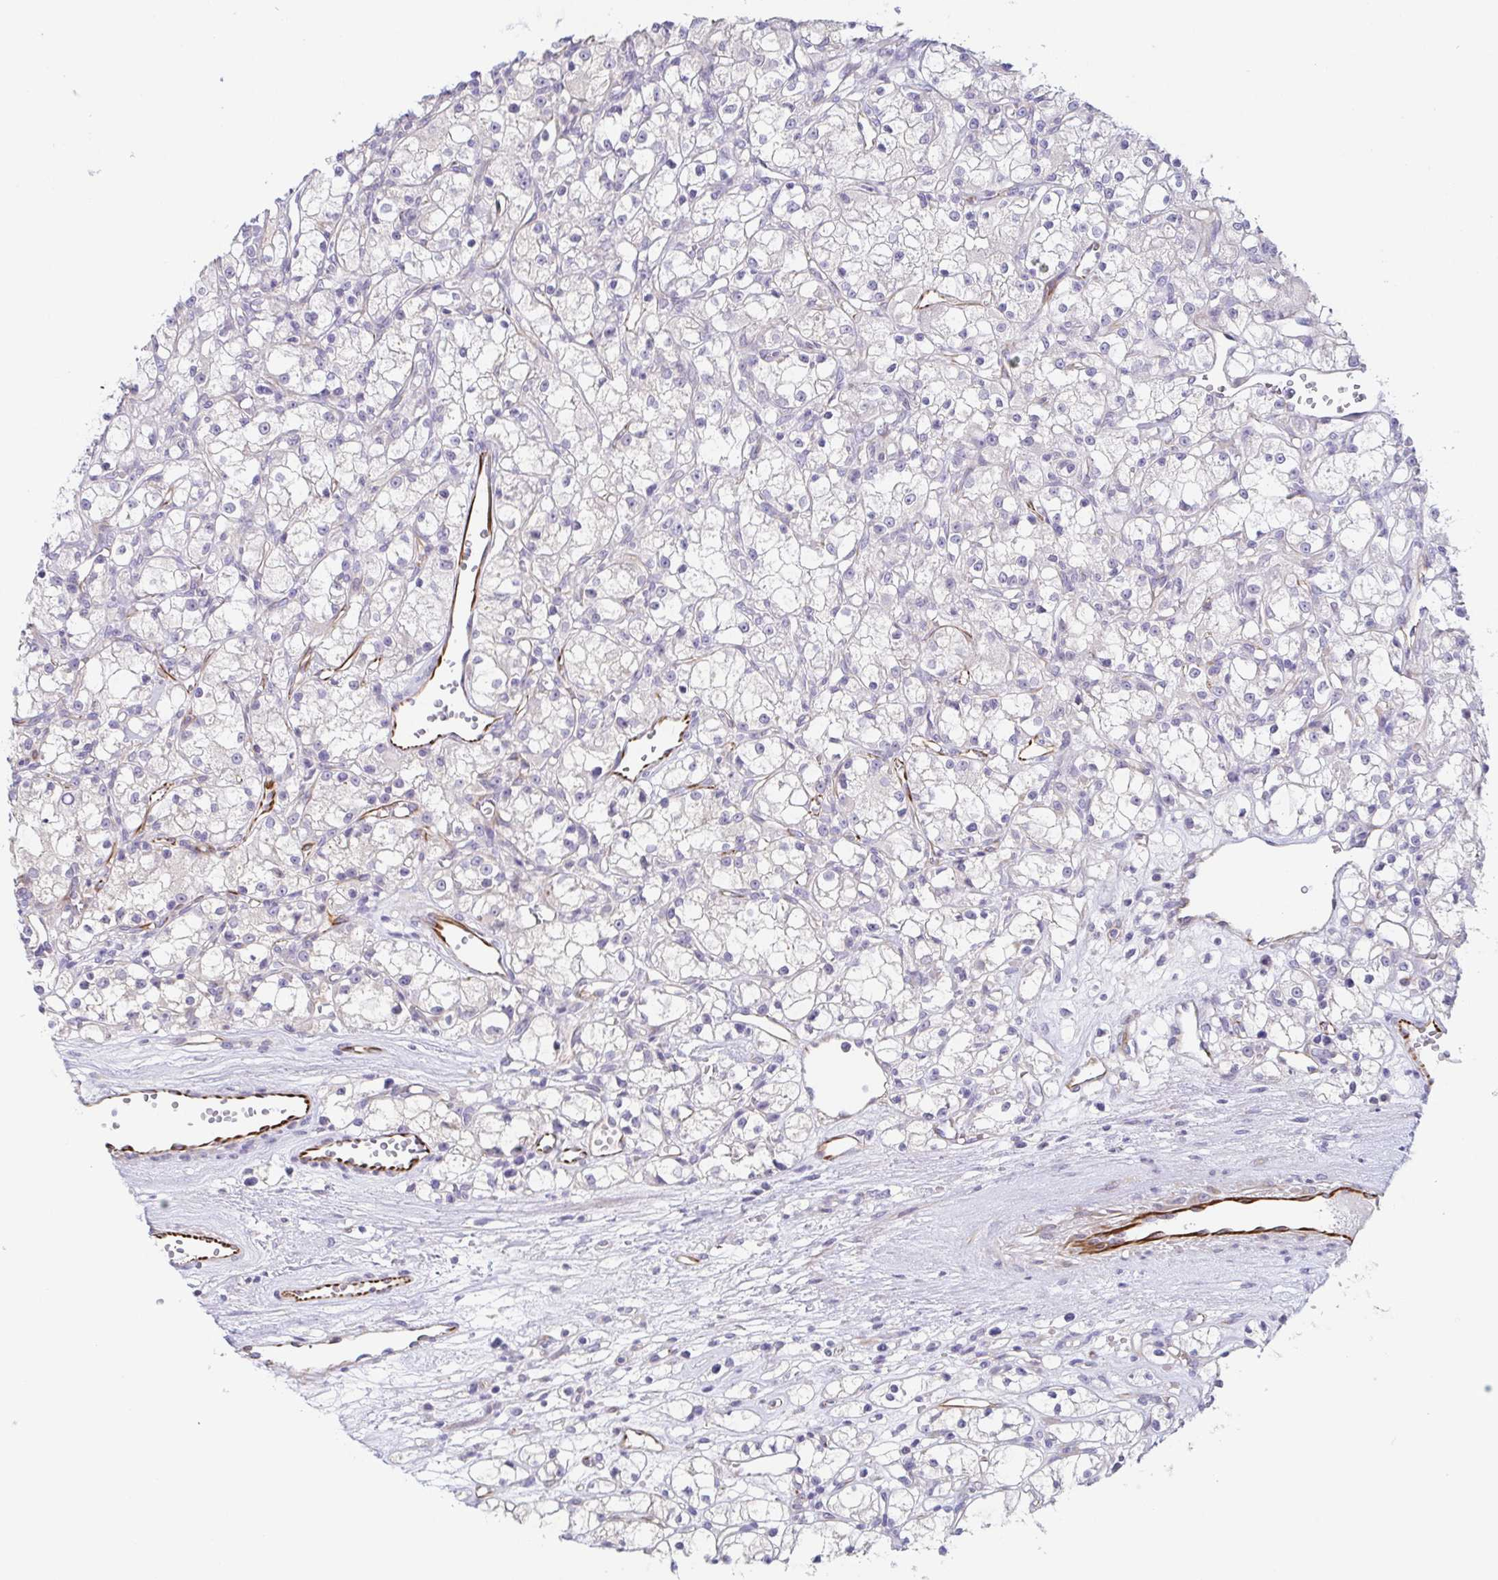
{"staining": {"intensity": "negative", "quantity": "none", "location": "none"}, "tissue": "renal cancer", "cell_type": "Tumor cells", "image_type": "cancer", "snomed": [{"axis": "morphology", "description": "Adenocarcinoma, NOS"}, {"axis": "topography", "description": "Kidney"}], "caption": "IHC of human renal adenocarcinoma reveals no staining in tumor cells.", "gene": "COL17A1", "patient": {"sex": "female", "age": 59}}